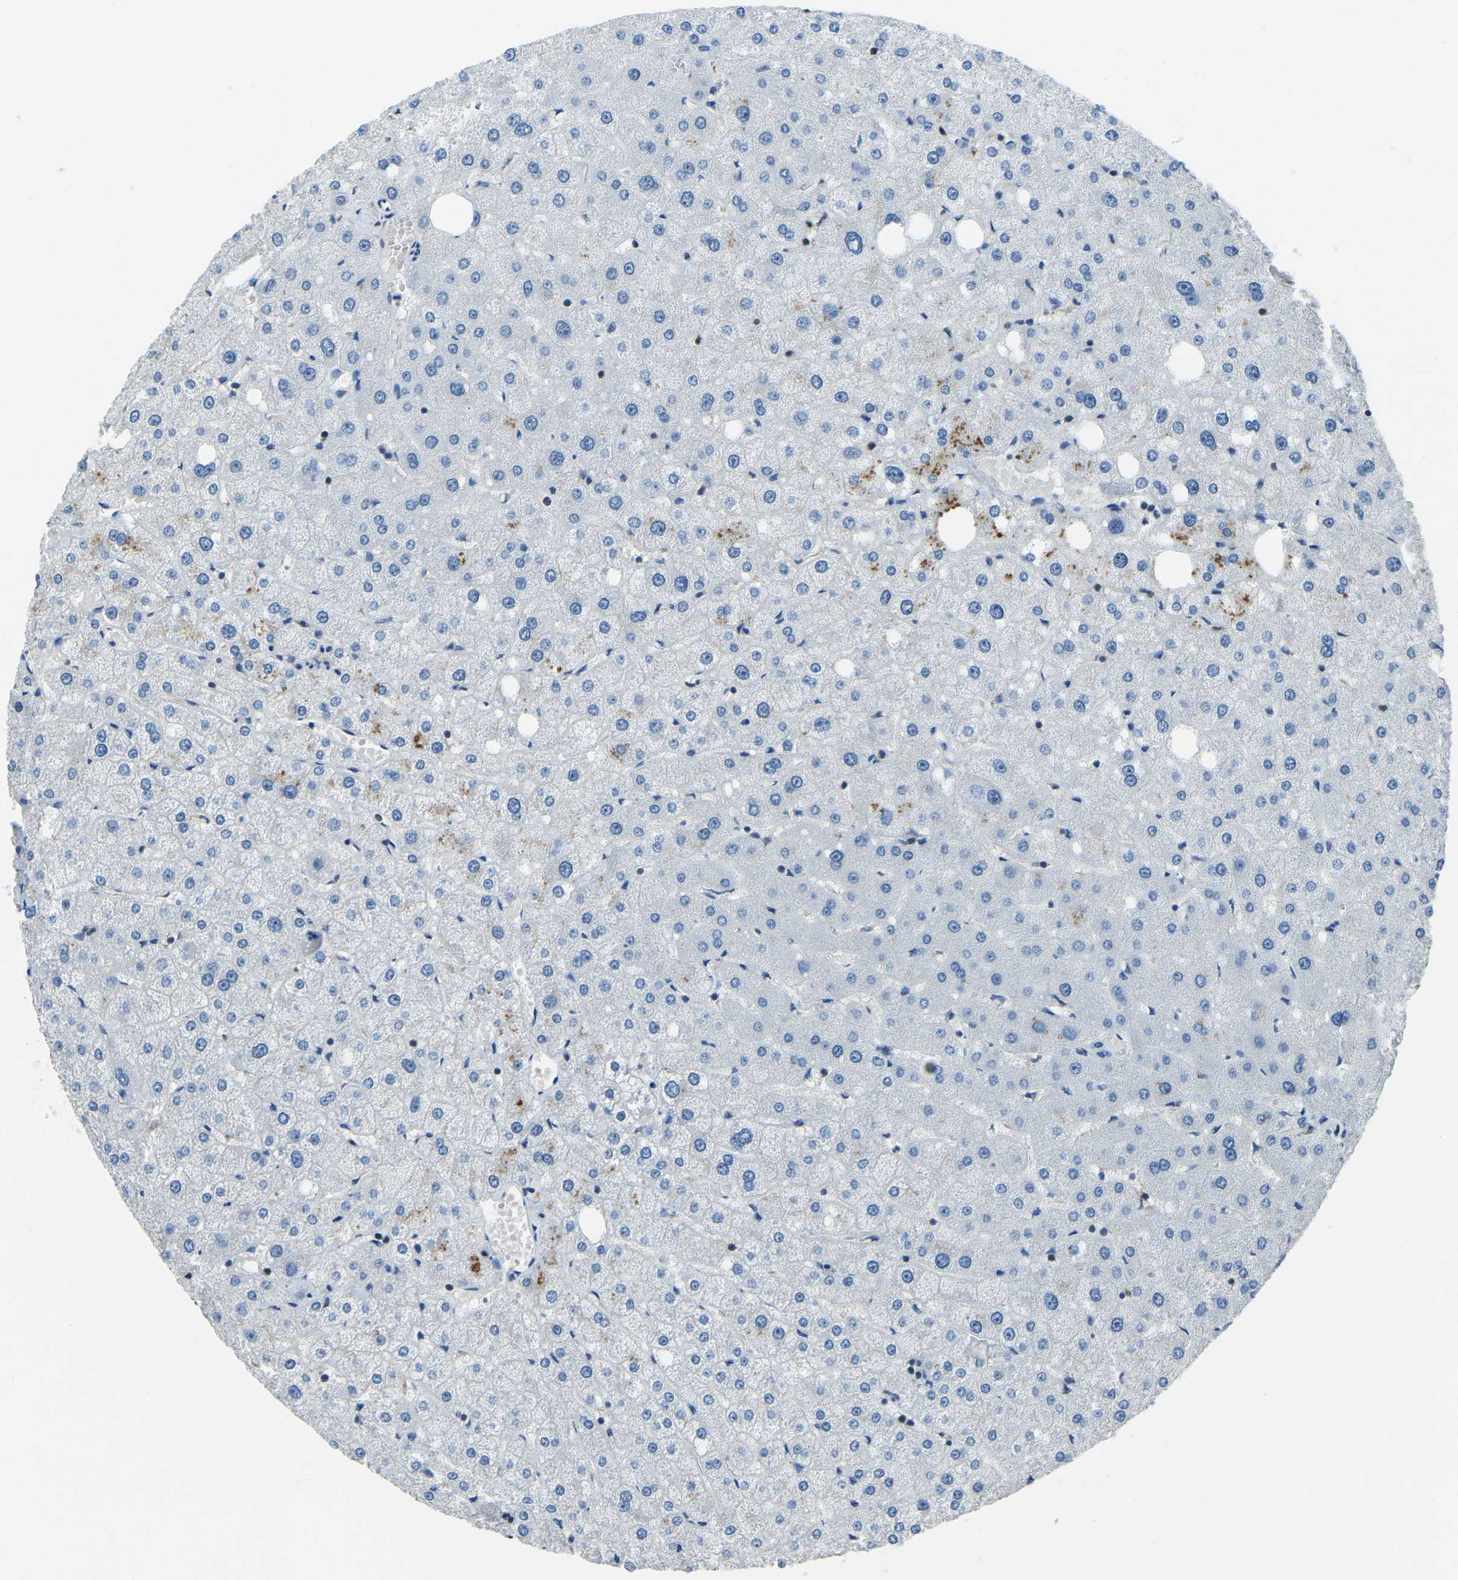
{"staining": {"intensity": "negative", "quantity": "none", "location": "none"}, "tissue": "liver", "cell_type": "Cholangiocytes", "image_type": "normal", "snomed": [{"axis": "morphology", "description": "Normal tissue, NOS"}, {"axis": "topography", "description": "Liver"}], "caption": "This is an immunohistochemistry photomicrograph of benign human liver. There is no staining in cholangiocytes.", "gene": "XIRP1", "patient": {"sex": "male", "age": 73}}